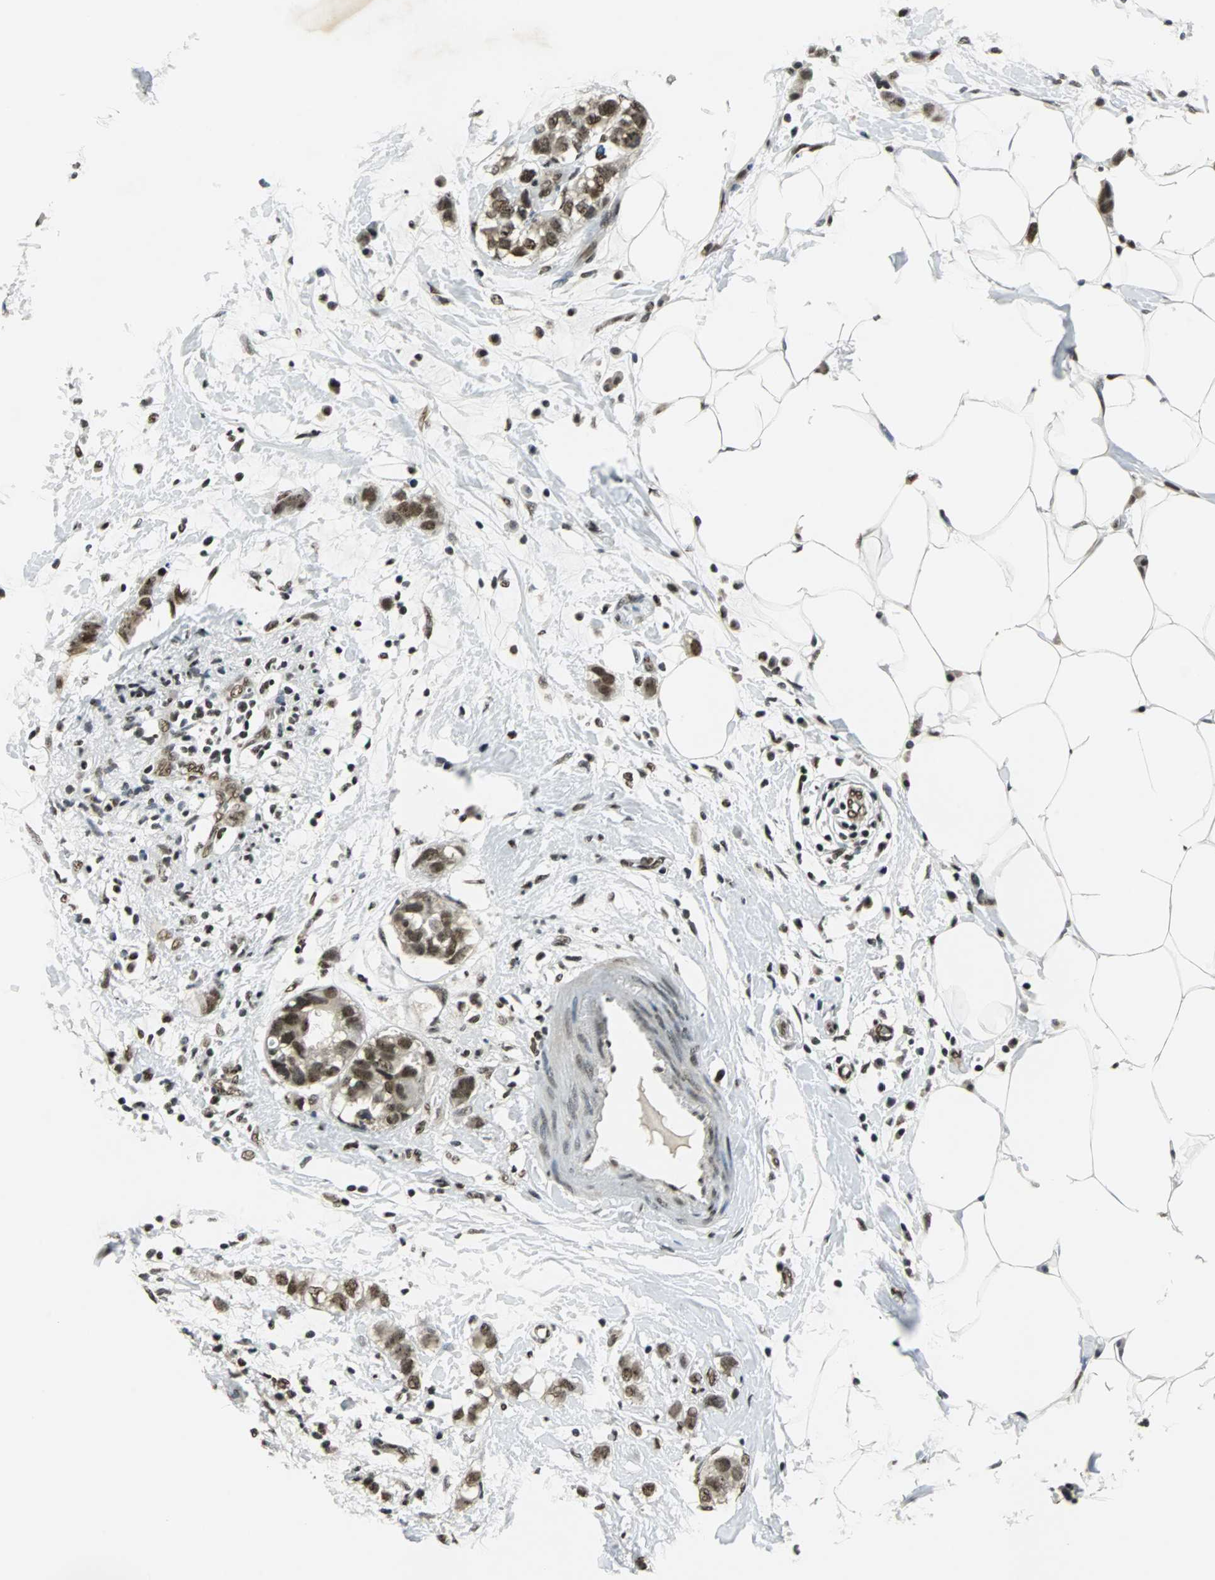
{"staining": {"intensity": "moderate", "quantity": ">75%", "location": "cytoplasmic/membranous,nuclear"}, "tissue": "breast cancer", "cell_type": "Tumor cells", "image_type": "cancer", "snomed": [{"axis": "morphology", "description": "Normal tissue, NOS"}, {"axis": "morphology", "description": "Duct carcinoma"}, {"axis": "topography", "description": "Breast"}], "caption": "Breast intraductal carcinoma stained with immunohistochemistry displays moderate cytoplasmic/membranous and nuclear positivity in approximately >75% of tumor cells.", "gene": "RBM14", "patient": {"sex": "female", "age": 50}}